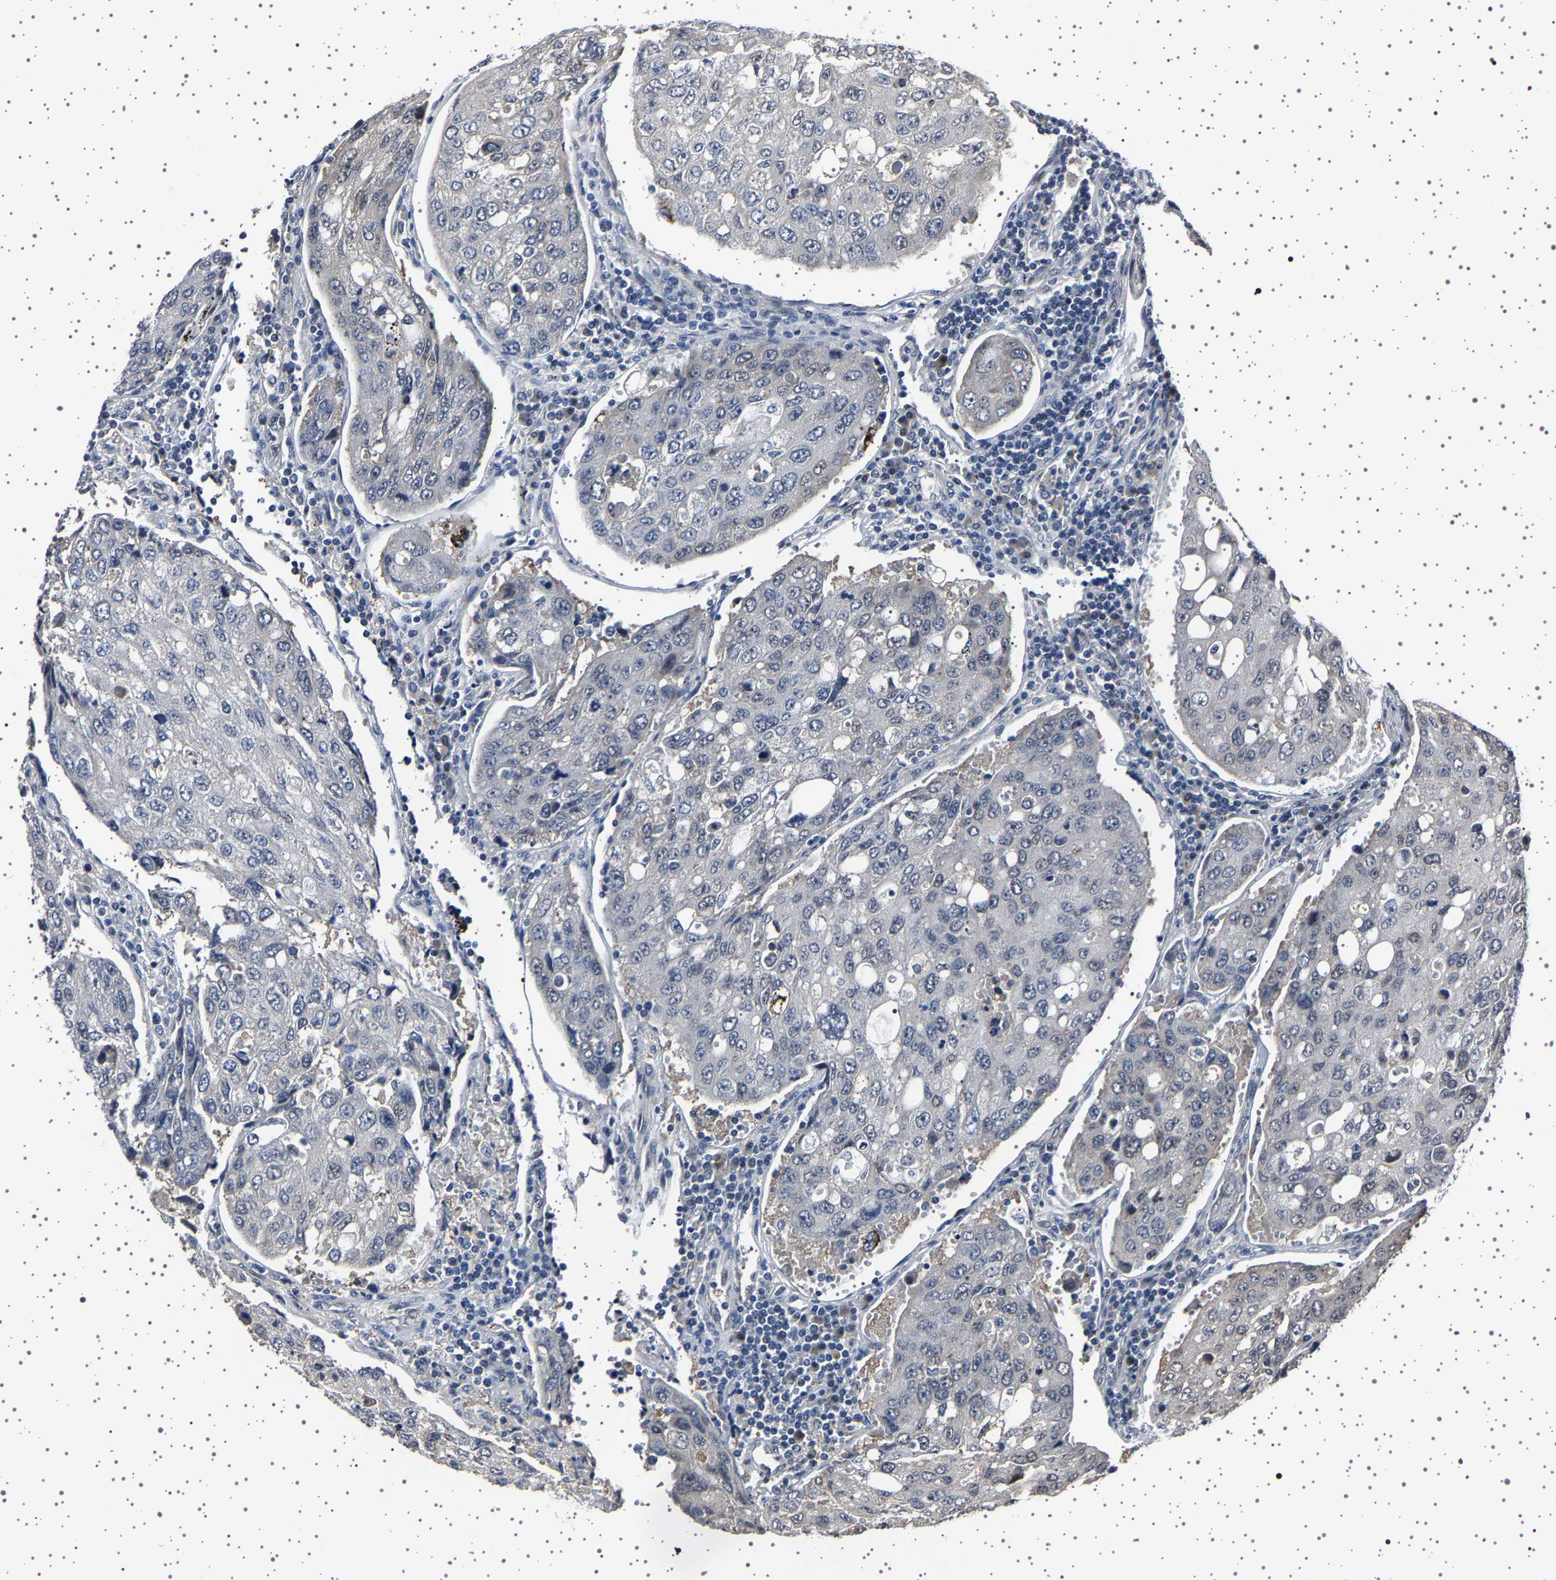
{"staining": {"intensity": "negative", "quantity": "none", "location": "none"}, "tissue": "urothelial cancer", "cell_type": "Tumor cells", "image_type": "cancer", "snomed": [{"axis": "morphology", "description": "Urothelial carcinoma, High grade"}, {"axis": "topography", "description": "Lymph node"}, {"axis": "topography", "description": "Urinary bladder"}], "caption": "Immunohistochemistry image of human urothelial carcinoma (high-grade) stained for a protein (brown), which displays no staining in tumor cells.", "gene": "IL10RB", "patient": {"sex": "male", "age": 51}}